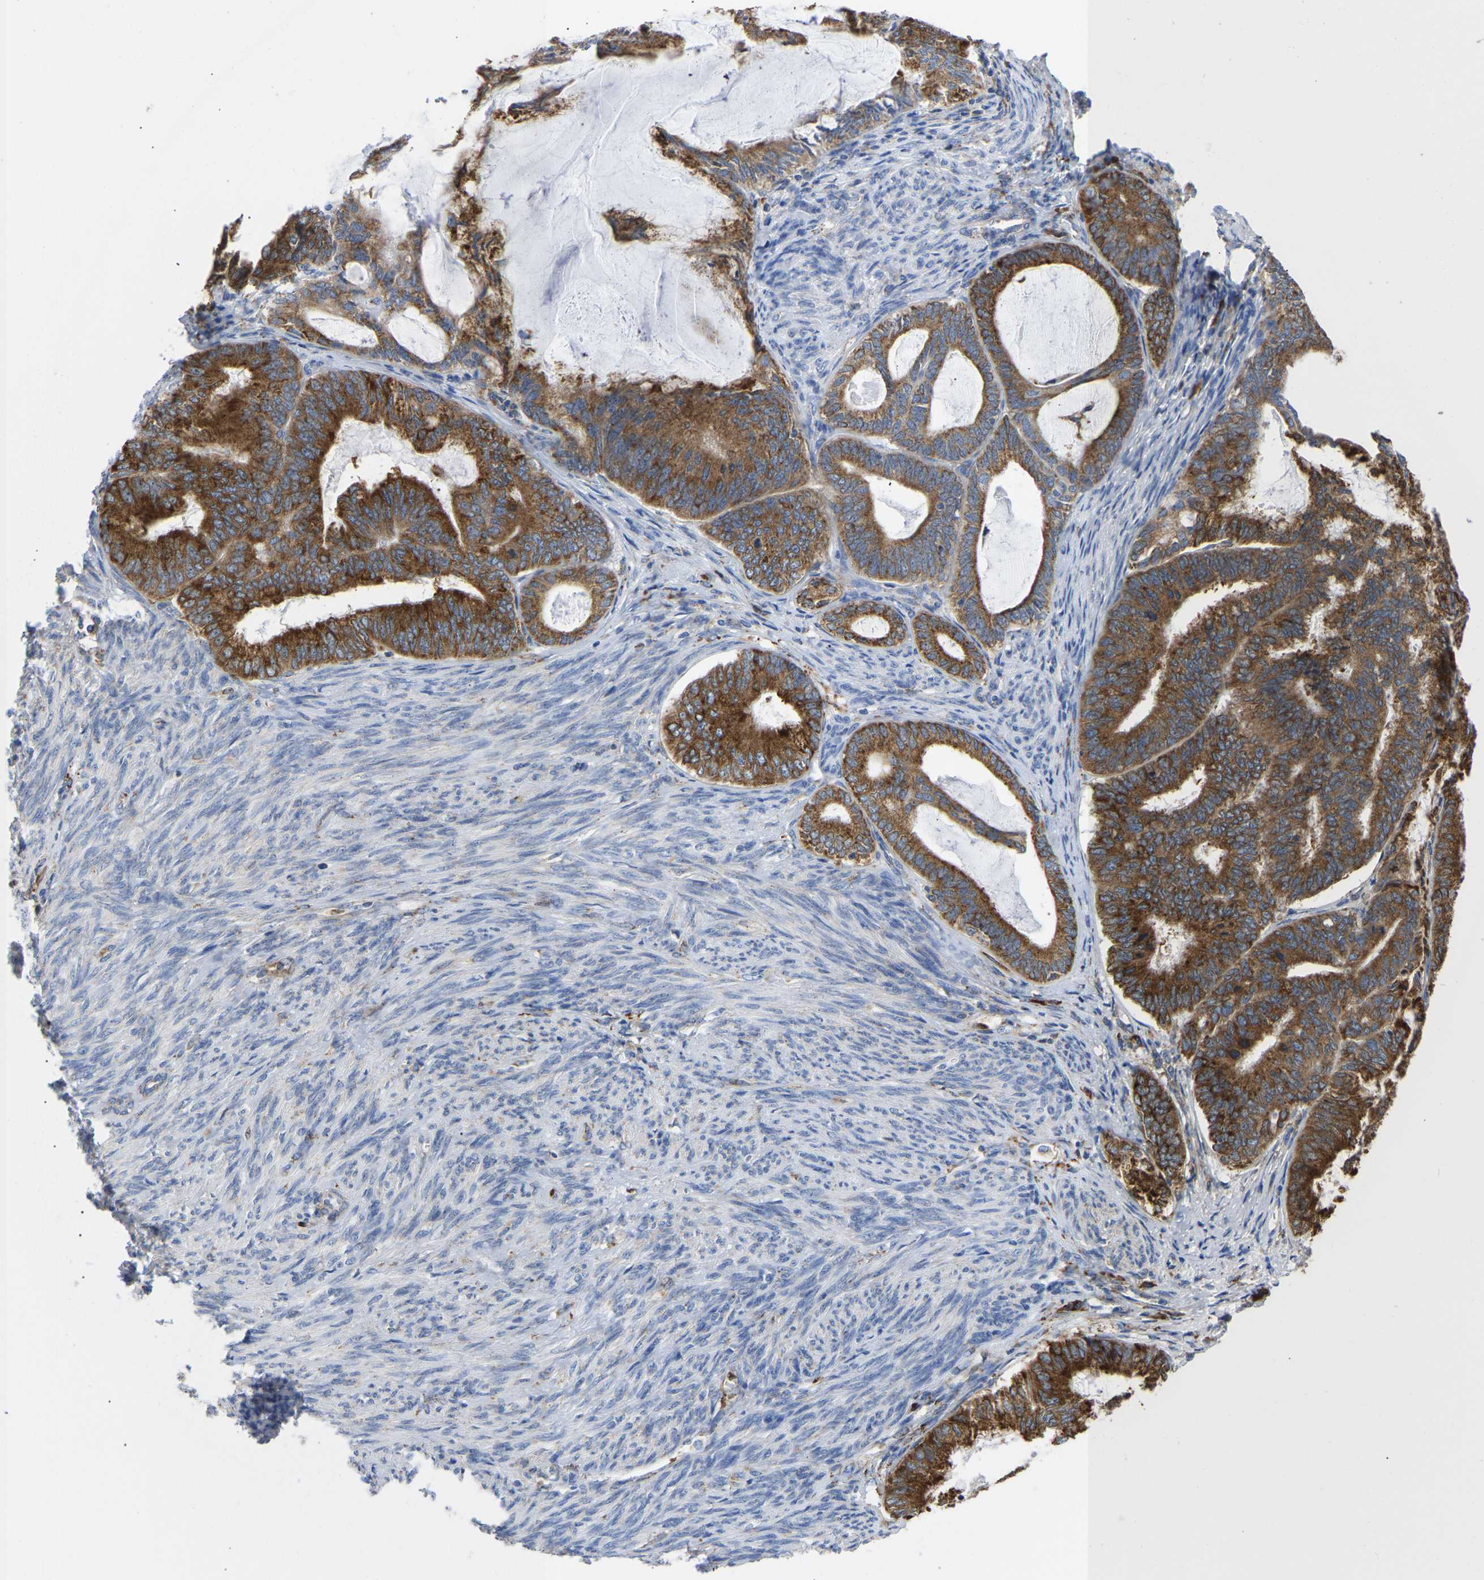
{"staining": {"intensity": "strong", "quantity": ">75%", "location": "cytoplasmic/membranous"}, "tissue": "endometrial cancer", "cell_type": "Tumor cells", "image_type": "cancer", "snomed": [{"axis": "morphology", "description": "Adenocarcinoma, NOS"}, {"axis": "topography", "description": "Endometrium"}], "caption": "Immunohistochemistry micrograph of neoplastic tissue: adenocarcinoma (endometrial) stained using immunohistochemistry (IHC) exhibits high levels of strong protein expression localized specifically in the cytoplasmic/membranous of tumor cells, appearing as a cytoplasmic/membranous brown color.", "gene": "P4HB", "patient": {"sex": "female", "age": 86}}